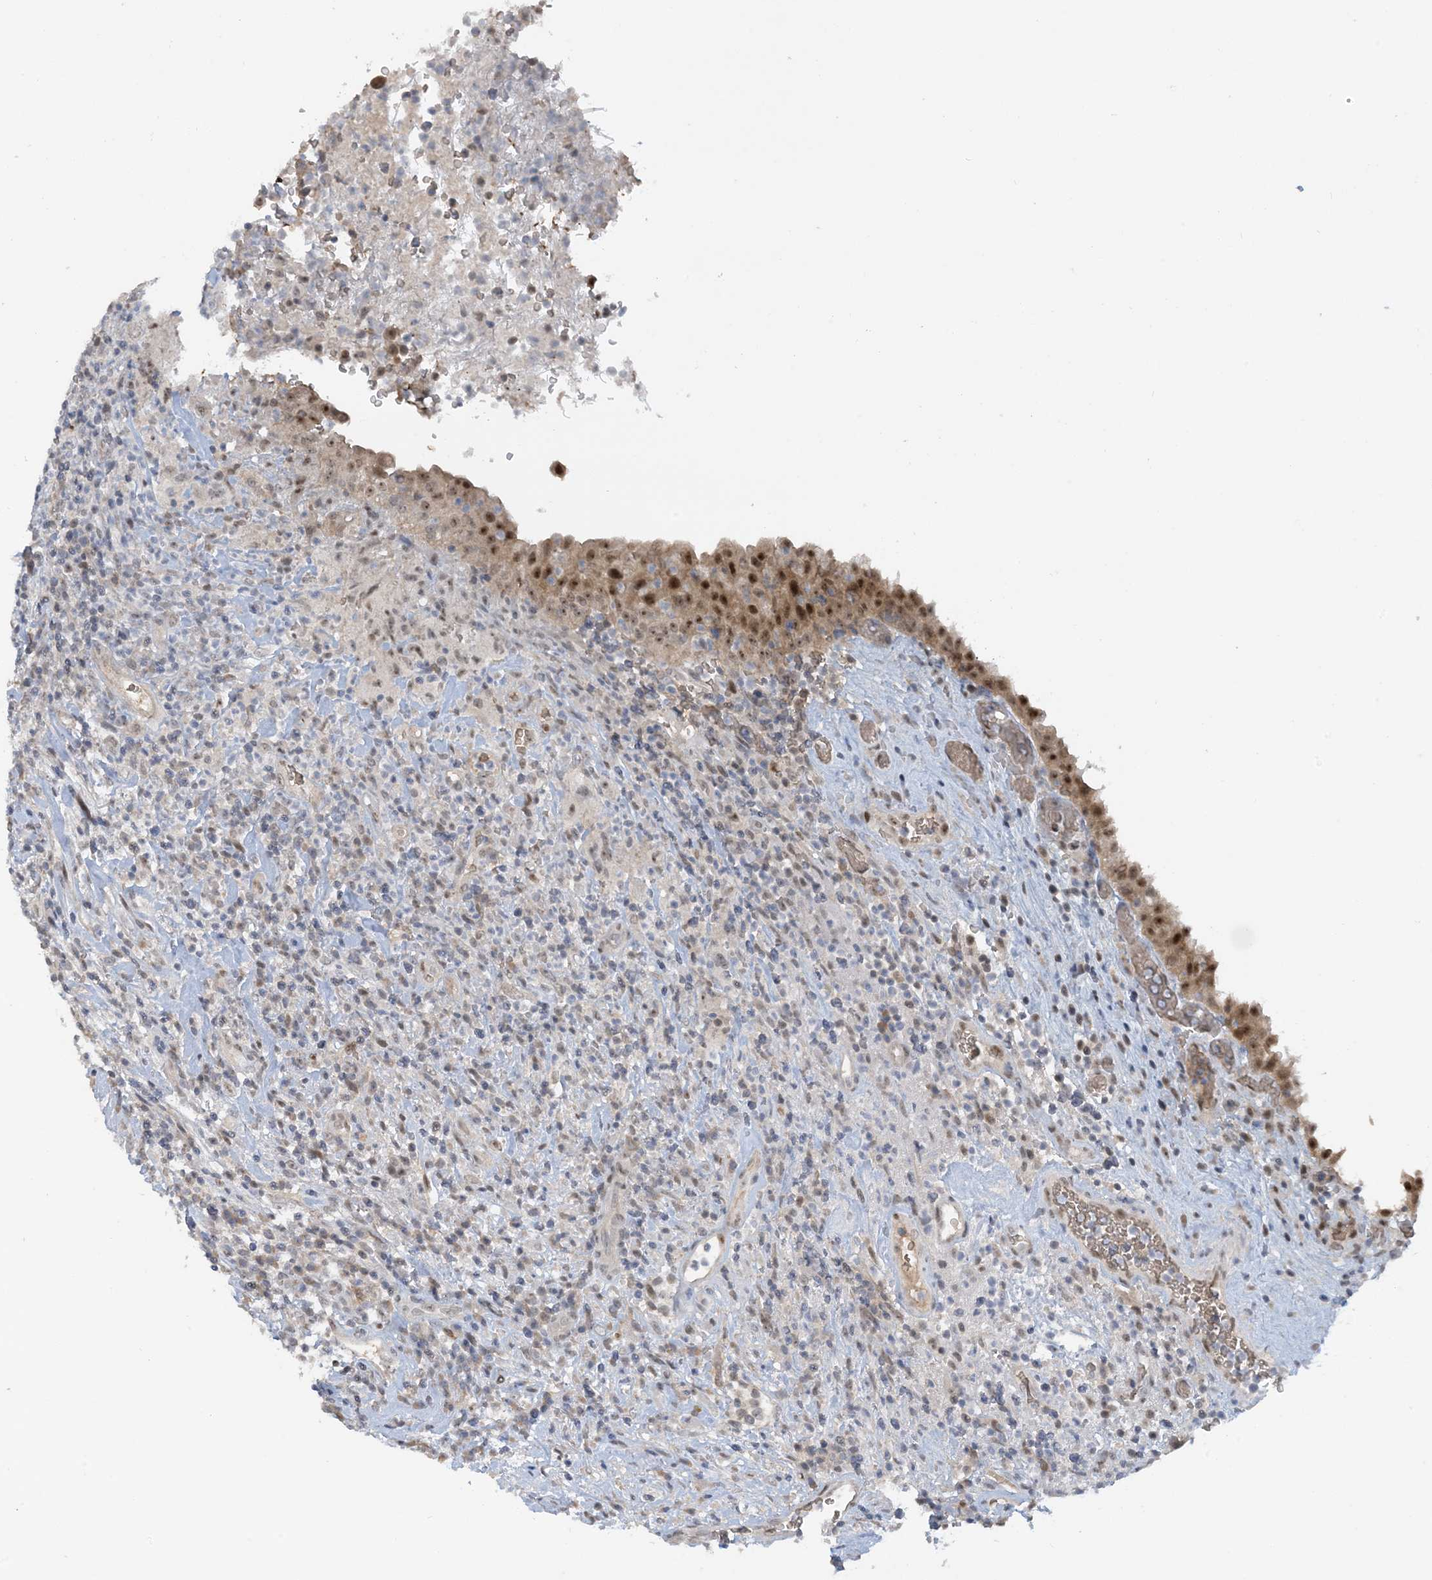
{"staining": {"intensity": "moderate", "quantity": ">75%", "location": "nuclear"}, "tissue": "urinary bladder", "cell_type": "Urothelial cells", "image_type": "normal", "snomed": [{"axis": "morphology", "description": "Normal tissue, NOS"}, {"axis": "morphology", "description": "Inflammation, NOS"}, {"axis": "topography", "description": "Urinary bladder"}], "caption": "Immunohistochemical staining of unremarkable human urinary bladder reveals medium levels of moderate nuclear positivity in about >75% of urothelial cells. (Stains: DAB in brown, nuclei in blue, Microscopy: brightfield microscopy at high magnification).", "gene": "UBE2E1", "patient": {"sex": "female", "age": 75}}